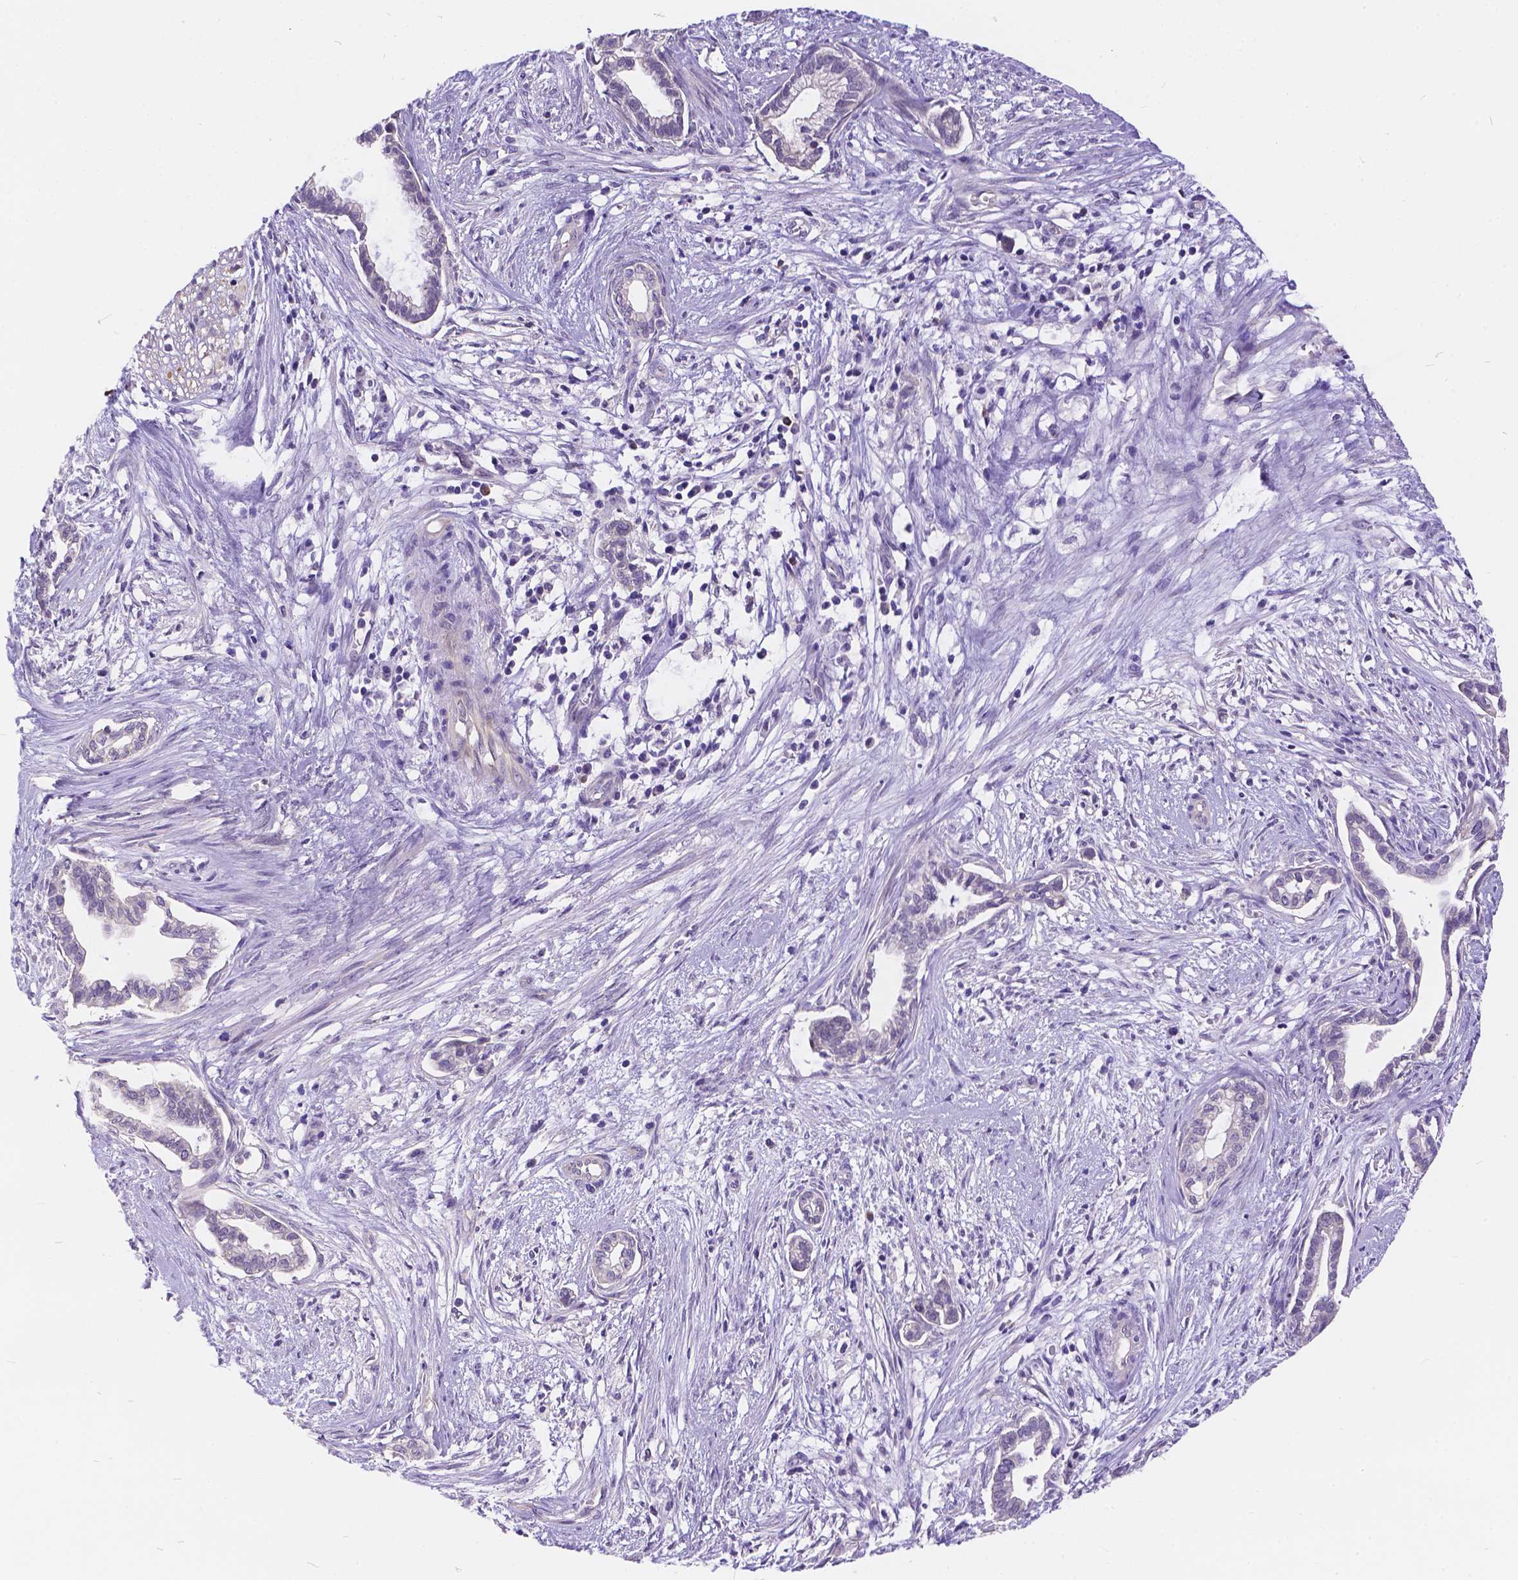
{"staining": {"intensity": "negative", "quantity": "none", "location": "none"}, "tissue": "cervical cancer", "cell_type": "Tumor cells", "image_type": "cancer", "snomed": [{"axis": "morphology", "description": "Adenocarcinoma, NOS"}, {"axis": "topography", "description": "Cervix"}], "caption": "Immunohistochemical staining of human cervical cancer (adenocarcinoma) exhibits no significant expression in tumor cells. (DAB (3,3'-diaminobenzidine) immunohistochemistry, high magnification).", "gene": "DLEC1", "patient": {"sex": "female", "age": 62}}